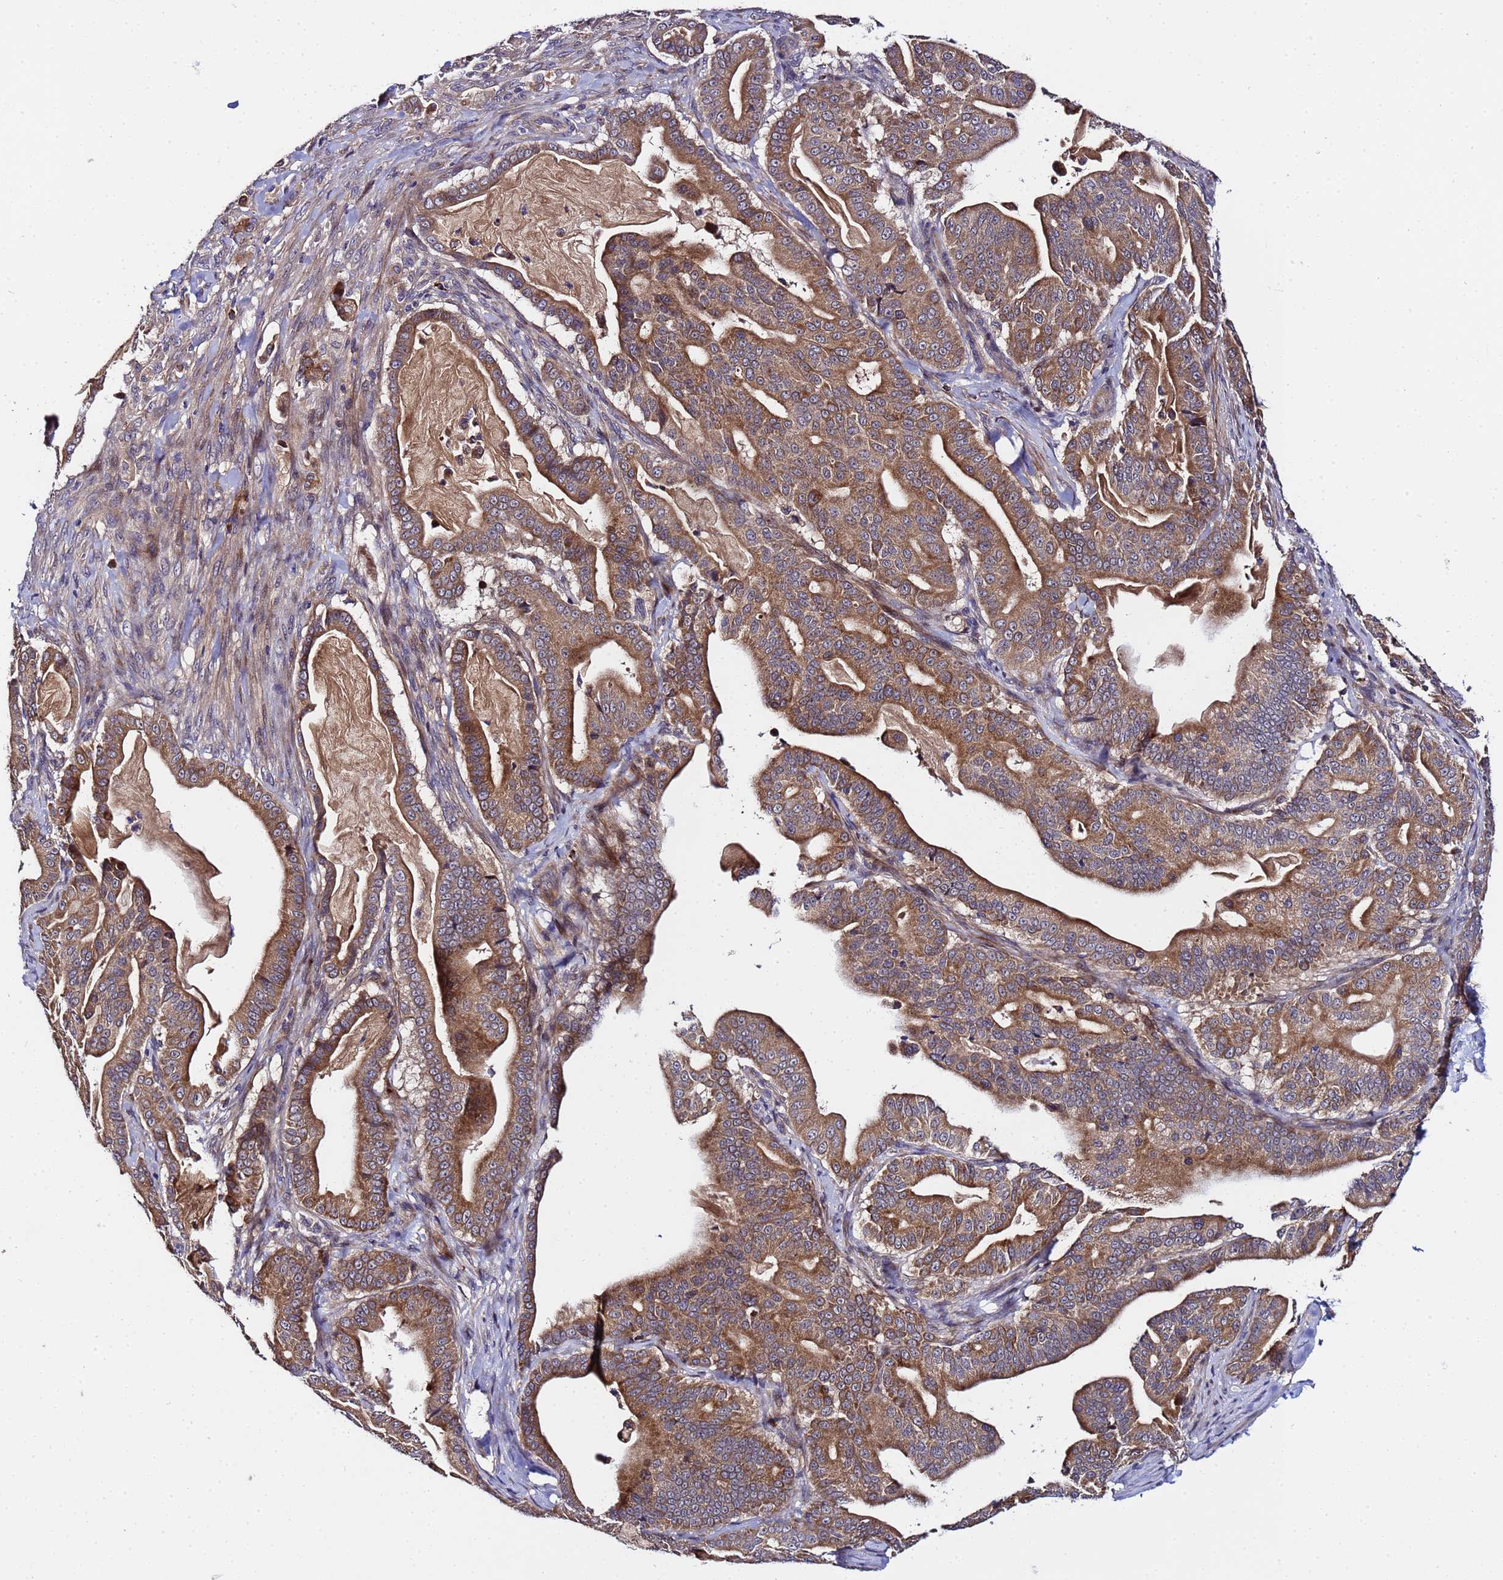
{"staining": {"intensity": "strong", "quantity": ">75%", "location": "cytoplasmic/membranous"}, "tissue": "pancreatic cancer", "cell_type": "Tumor cells", "image_type": "cancer", "snomed": [{"axis": "morphology", "description": "Adenocarcinoma, NOS"}, {"axis": "topography", "description": "Pancreas"}], "caption": "The immunohistochemical stain shows strong cytoplasmic/membranous staining in tumor cells of pancreatic cancer (adenocarcinoma) tissue.", "gene": "PLXDC2", "patient": {"sex": "male", "age": 63}}